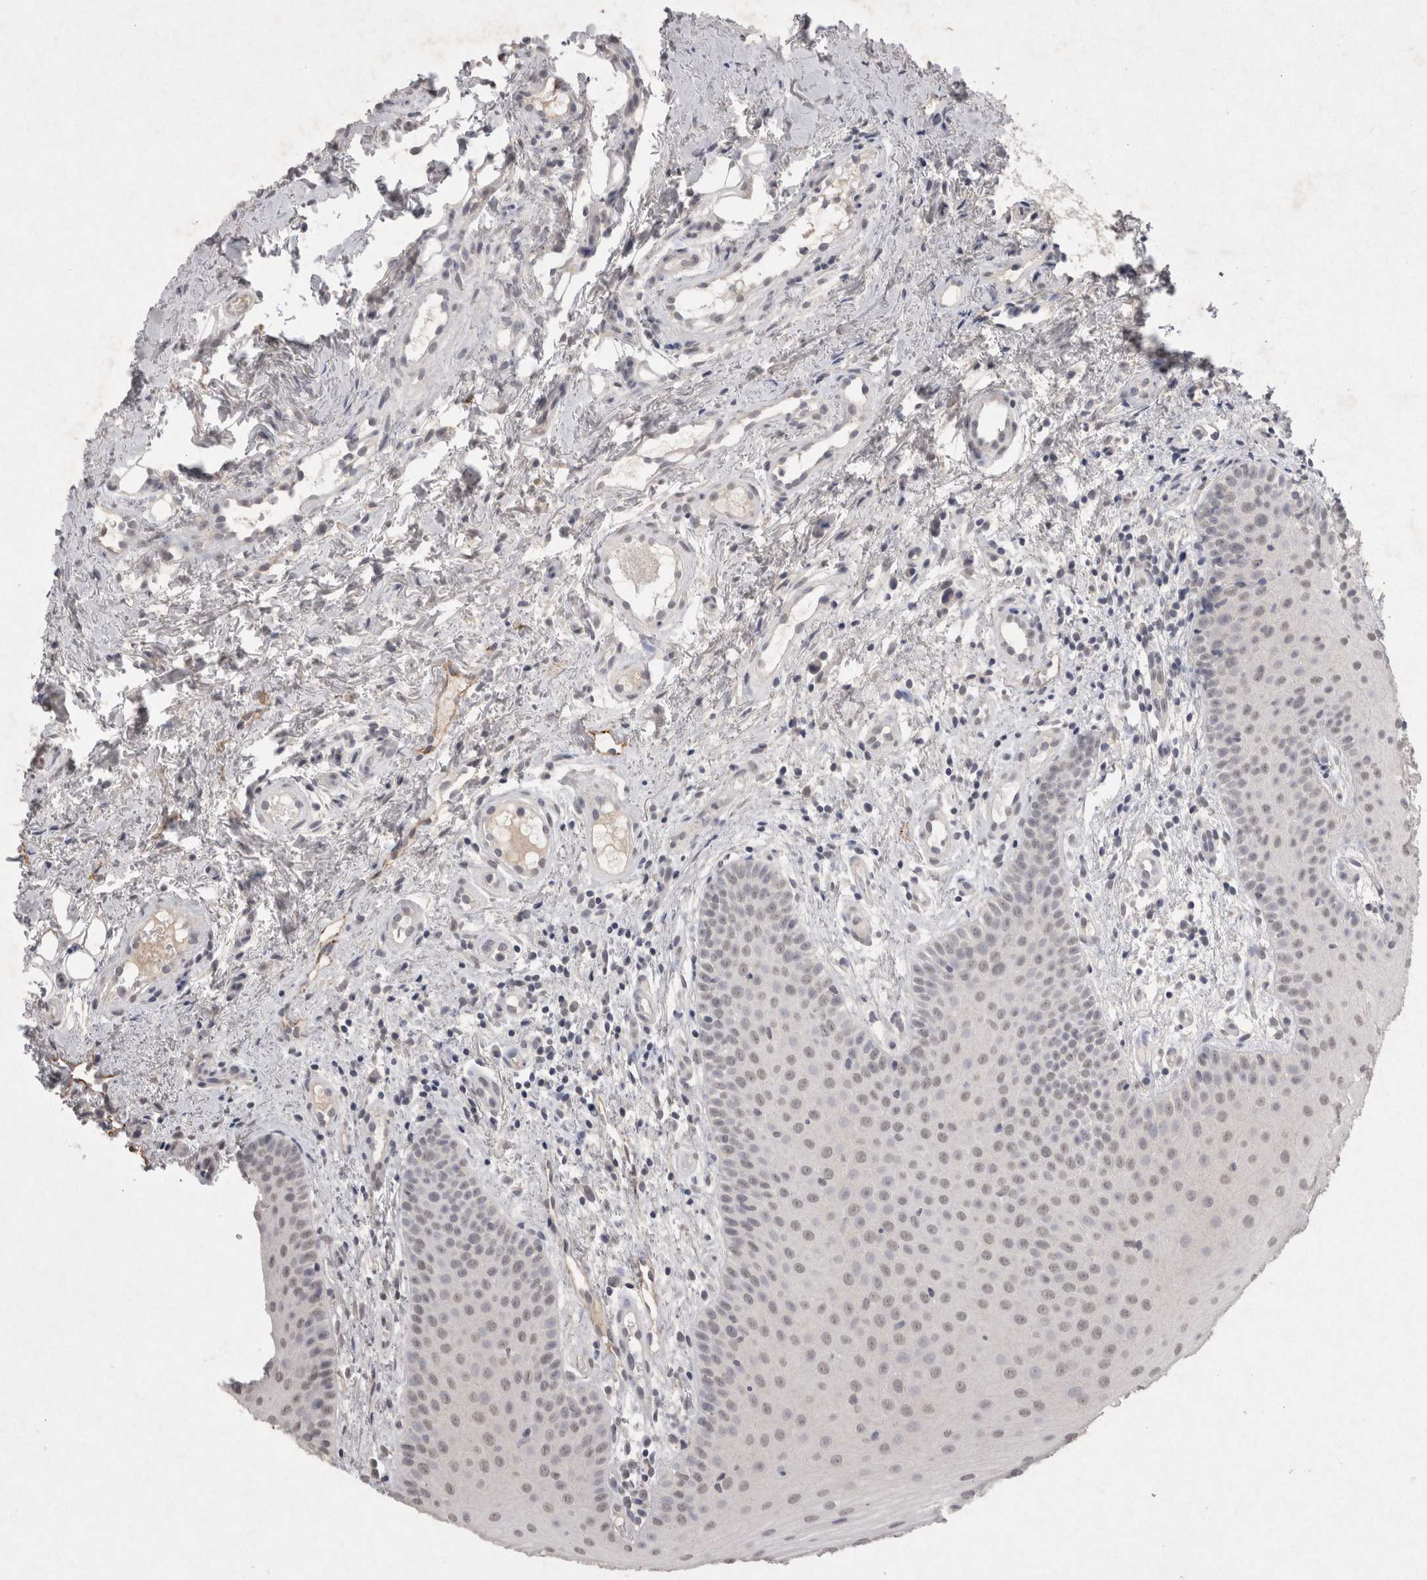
{"staining": {"intensity": "negative", "quantity": "none", "location": "none"}, "tissue": "oral mucosa", "cell_type": "Squamous epithelial cells", "image_type": "normal", "snomed": [{"axis": "morphology", "description": "Normal tissue, NOS"}, {"axis": "topography", "description": "Oral tissue"}], "caption": "An immunohistochemistry (IHC) image of unremarkable oral mucosa is shown. There is no staining in squamous epithelial cells of oral mucosa. (Brightfield microscopy of DAB immunohistochemistry (IHC) at high magnification).", "gene": "LYVE1", "patient": {"sex": "male", "age": 60}}